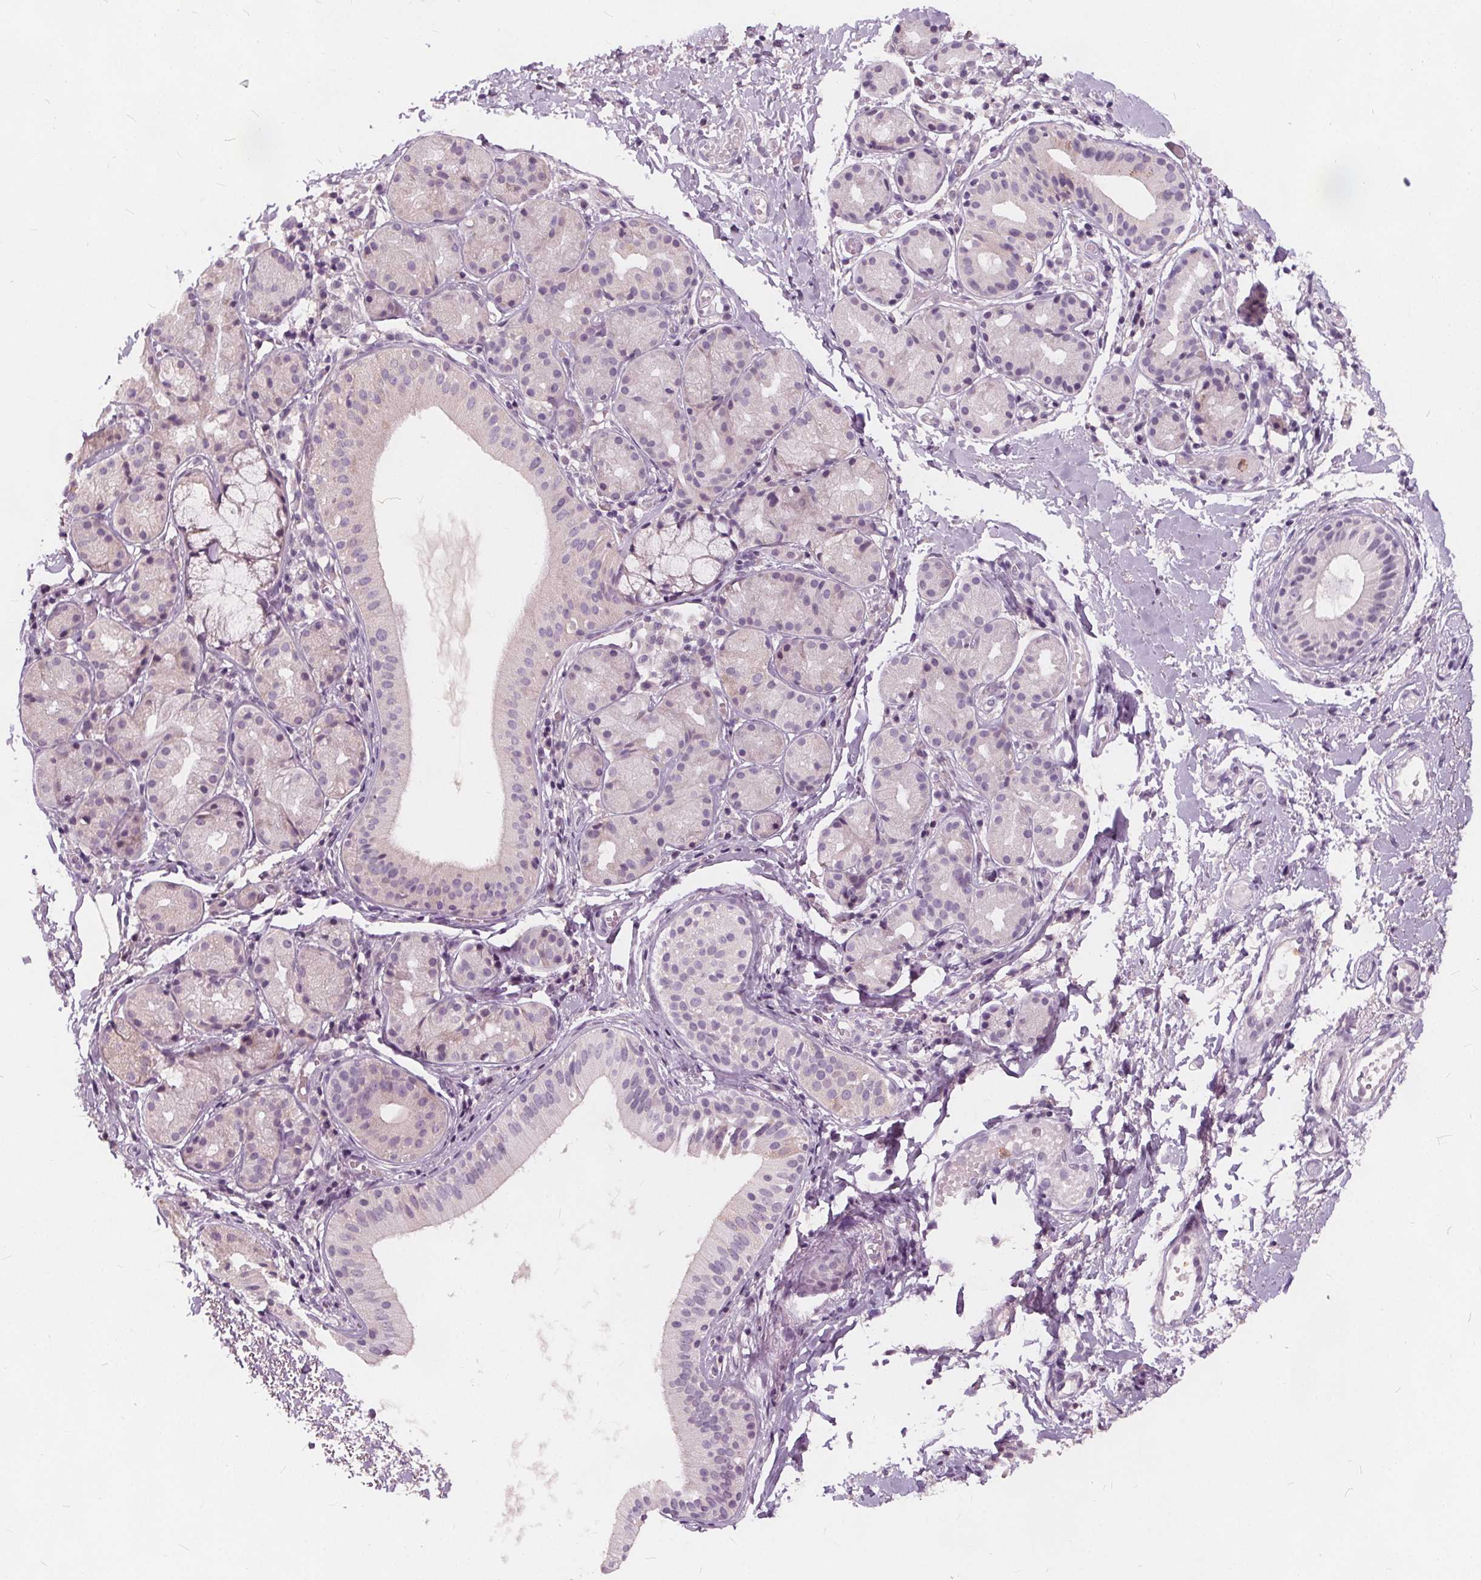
{"staining": {"intensity": "negative", "quantity": "none", "location": "none"}, "tissue": "nasopharynx", "cell_type": "Respiratory epithelial cells", "image_type": "normal", "snomed": [{"axis": "morphology", "description": "Normal tissue, NOS"}, {"axis": "morphology", "description": "Basal cell carcinoma"}, {"axis": "topography", "description": "Cartilage tissue"}, {"axis": "topography", "description": "Nasopharynx"}, {"axis": "topography", "description": "Oral tissue"}], "caption": "Immunohistochemical staining of unremarkable nasopharynx displays no significant staining in respiratory epithelial cells.", "gene": "HAAO", "patient": {"sex": "female", "age": 77}}